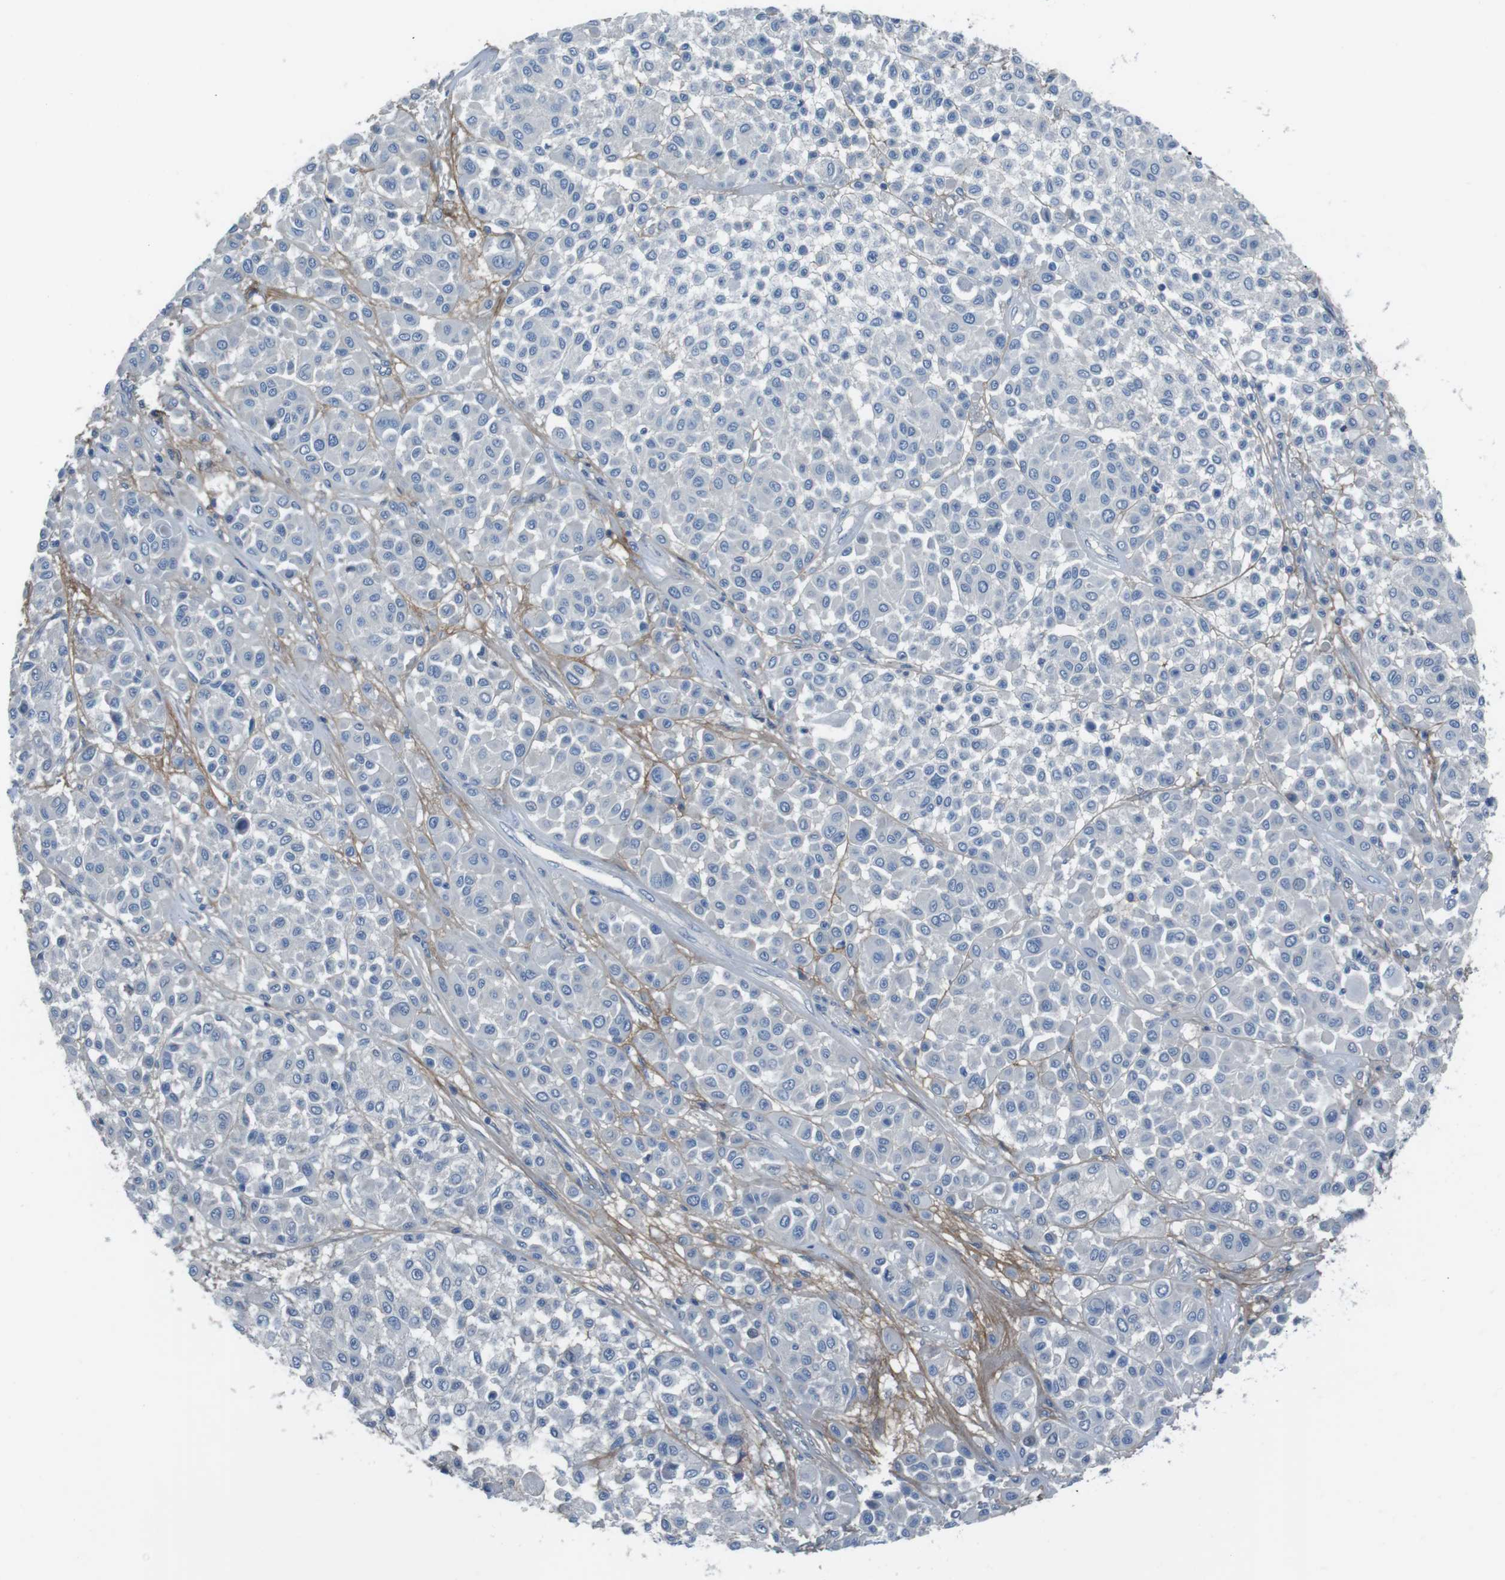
{"staining": {"intensity": "negative", "quantity": "none", "location": "none"}, "tissue": "melanoma", "cell_type": "Tumor cells", "image_type": "cancer", "snomed": [{"axis": "morphology", "description": "Malignant melanoma, Metastatic site"}, {"axis": "topography", "description": "Soft tissue"}], "caption": "IHC photomicrograph of neoplastic tissue: human melanoma stained with DAB (3,3'-diaminobenzidine) reveals no significant protein positivity in tumor cells.", "gene": "CYP2C8", "patient": {"sex": "male", "age": 41}}